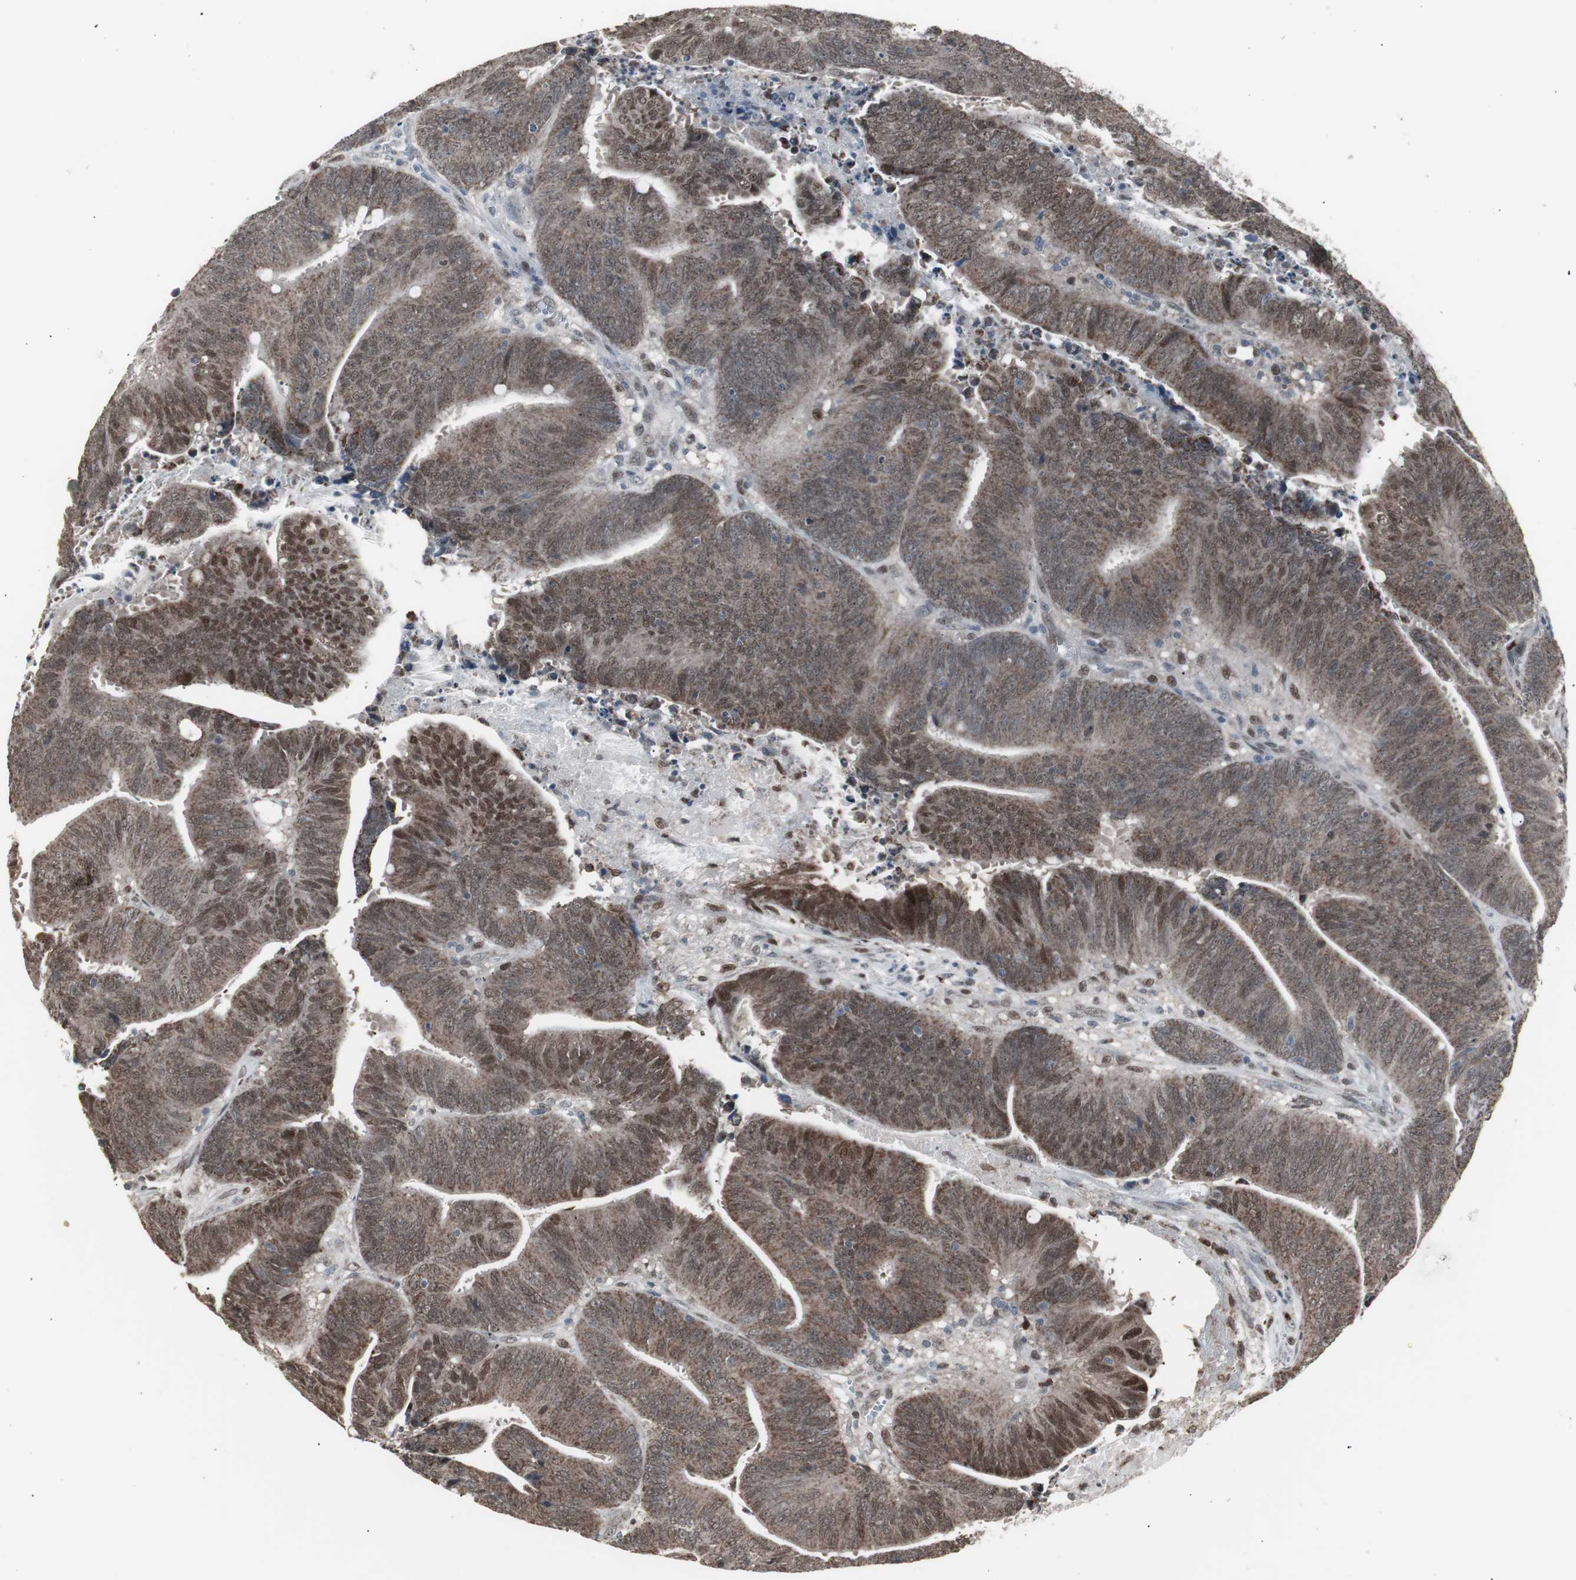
{"staining": {"intensity": "moderate", "quantity": ">75%", "location": "cytoplasmic/membranous,nuclear"}, "tissue": "colorectal cancer", "cell_type": "Tumor cells", "image_type": "cancer", "snomed": [{"axis": "morphology", "description": "Adenocarcinoma, NOS"}, {"axis": "topography", "description": "Colon"}], "caption": "Immunohistochemical staining of human colorectal cancer (adenocarcinoma) displays medium levels of moderate cytoplasmic/membranous and nuclear protein positivity in approximately >75% of tumor cells.", "gene": "RXRA", "patient": {"sex": "male", "age": 45}}